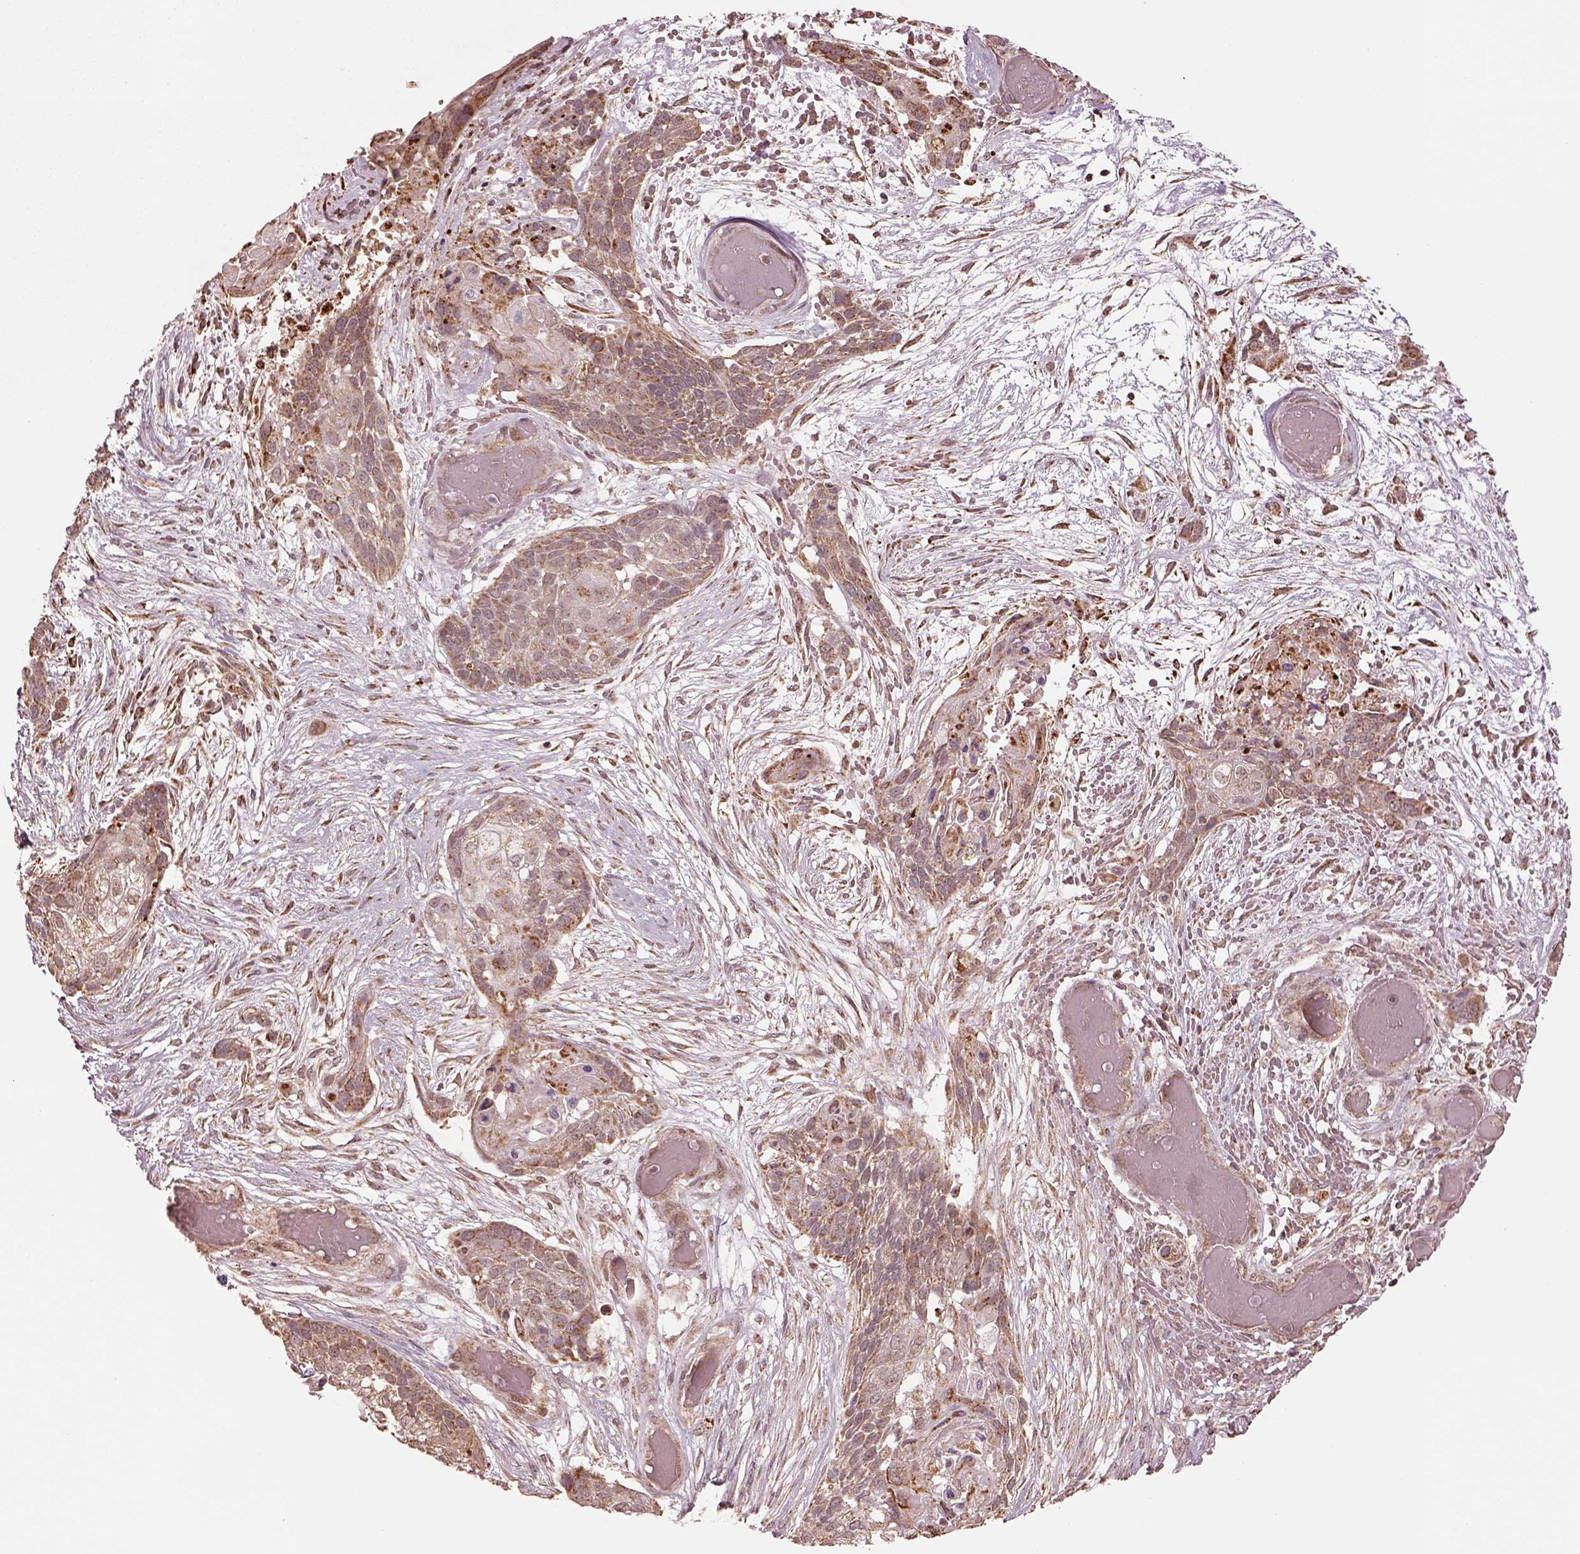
{"staining": {"intensity": "moderate", "quantity": ">75%", "location": "cytoplasmic/membranous"}, "tissue": "lung cancer", "cell_type": "Tumor cells", "image_type": "cancer", "snomed": [{"axis": "morphology", "description": "Squamous cell carcinoma, NOS"}, {"axis": "topography", "description": "Lung"}], "caption": "Immunohistochemical staining of squamous cell carcinoma (lung) demonstrates medium levels of moderate cytoplasmic/membranous protein staining in approximately >75% of tumor cells.", "gene": "SEL1L3", "patient": {"sex": "male", "age": 69}}